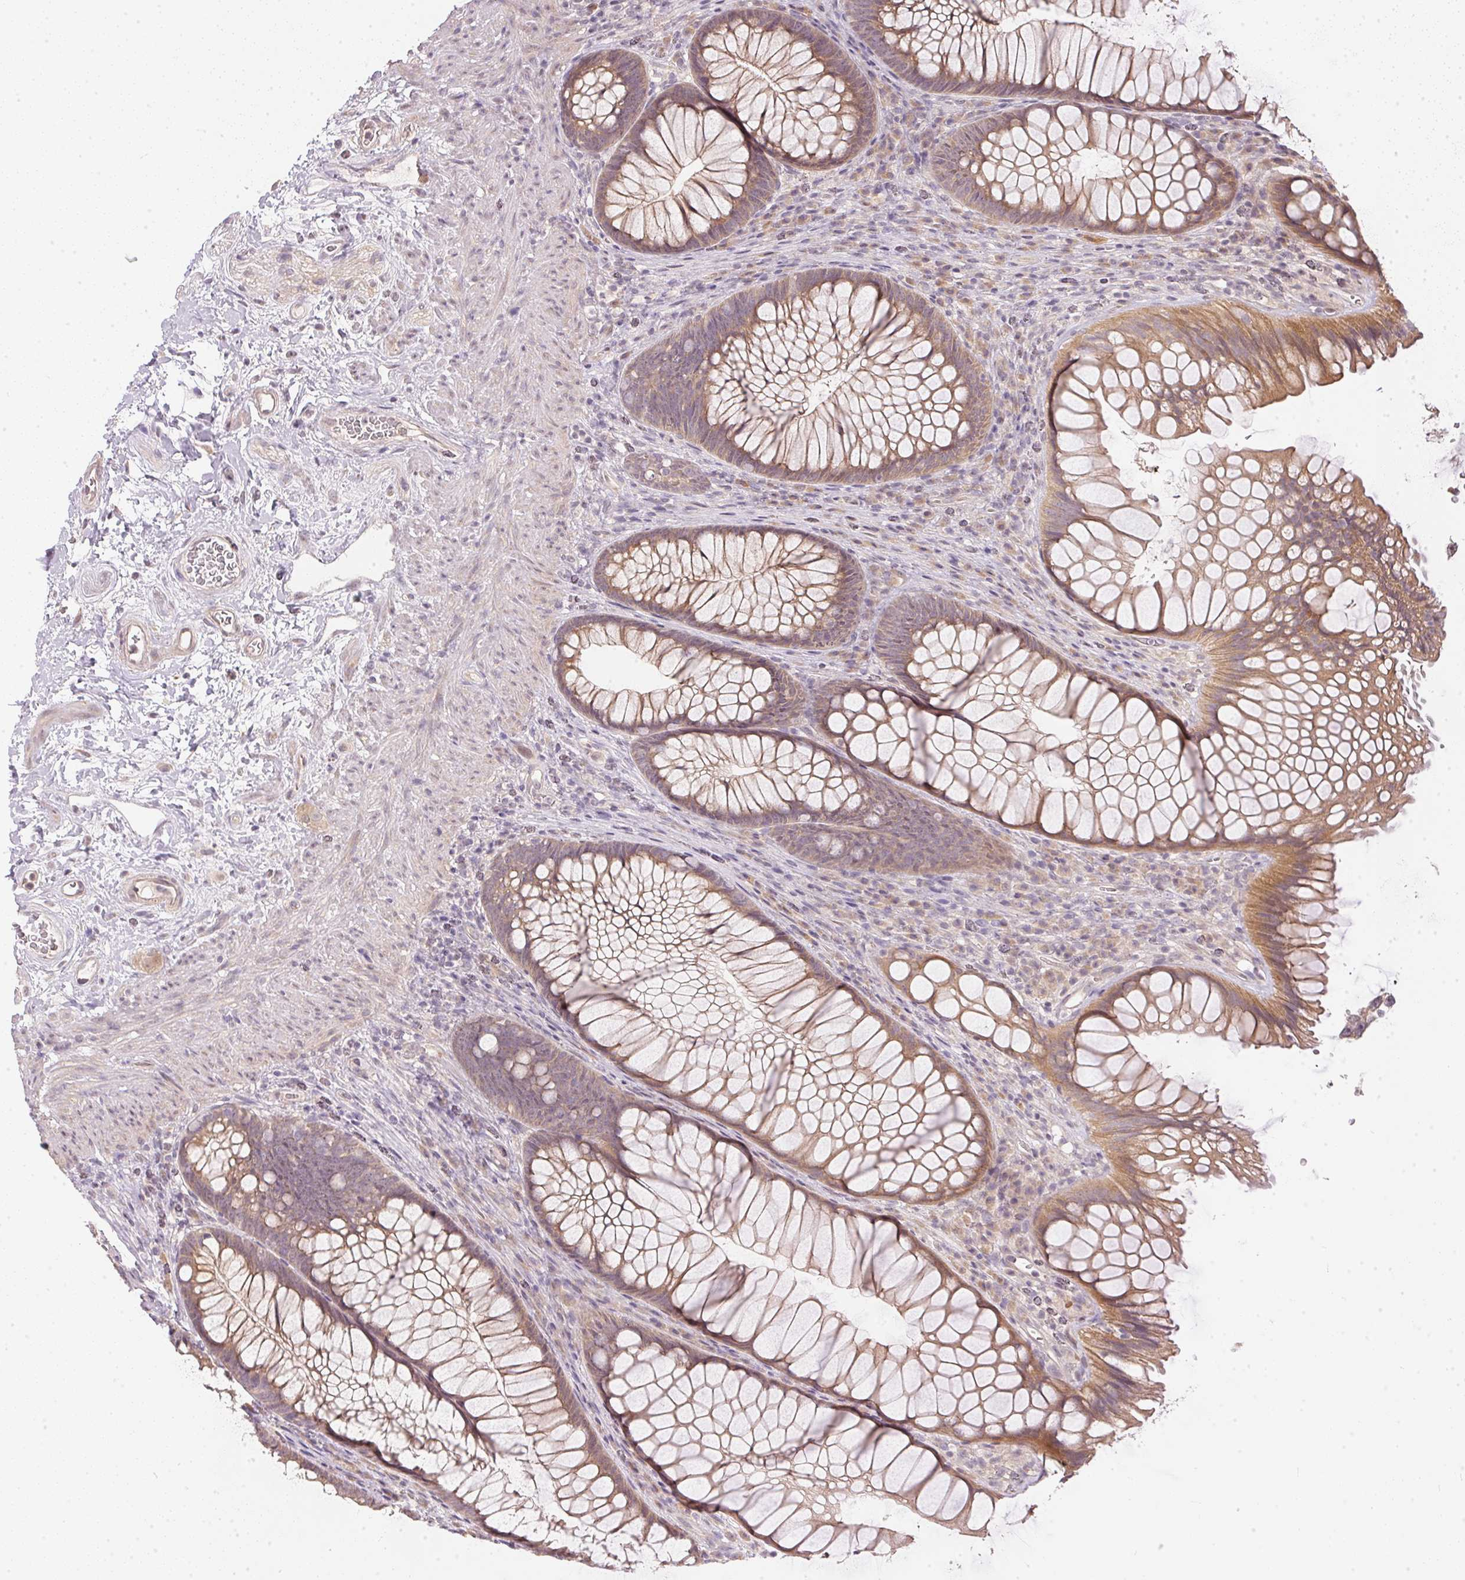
{"staining": {"intensity": "weak", "quantity": ">75%", "location": "cytoplasmic/membranous"}, "tissue": "rectum", "cell_type": "Glandular cells", "image_type": "normal", "snomed": [{"axis": "morphology", "description": "Normal tissue, NOS"}, {"axis": "topography", "description": "Smooth muscle"}, {"axis": "topography", "description": "Rectum"}], "caption": "Rectum stained with DAB (3,3'-diaminobenzidine) immunohistochemistry (IHC) shows low levels of weak cytoplasmic/membranous expression in approximately >75% of glandular cells.", "gene": "TTC23L", "patient": {"sex": "male", "age": 53}}